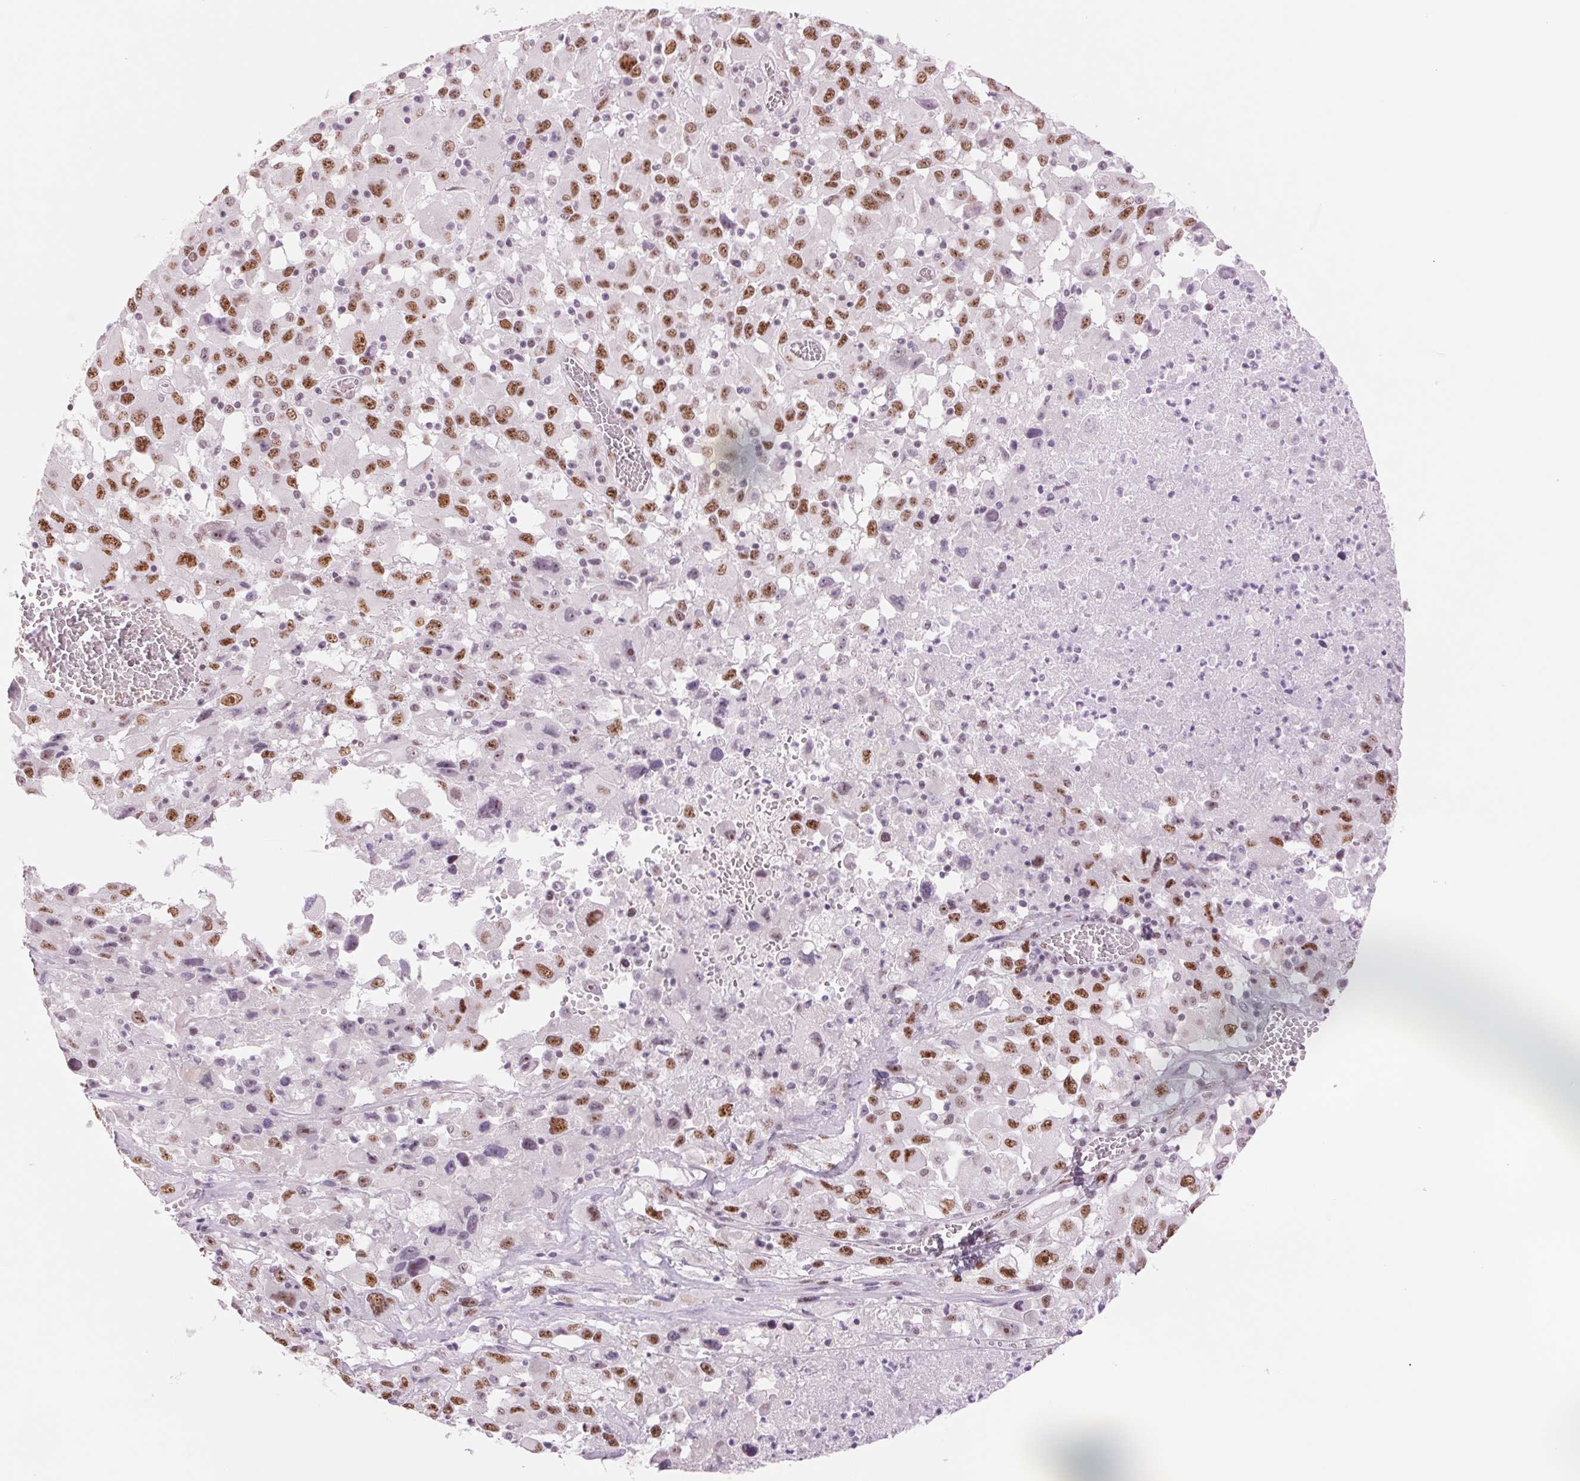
{"staining": {"intensity": "moderate", "quantity": ">75%", "location": "nuclear"}, "tissue": "melanoma", "cell_type": "Tumor cells", "image_type": "cancer", "snomed": [{"axis": "morphology", "description": "Malignant melanoma, Metastatic site"}, {"axis": "topography", "description": "Soft tissue"}], "caption": "Protein staining shows moderate nuclear expression in approximately >75% of tumor cells in malignant melanoma (metastatic site). Using DAB (3,3'-diaminobenzidine) (brown) and hematoxylin (blue) stains, captured at high magnification using brightfield microscopy.", "gene": "ZC3H14", "patient": {"sex": "male", "age": 50}}